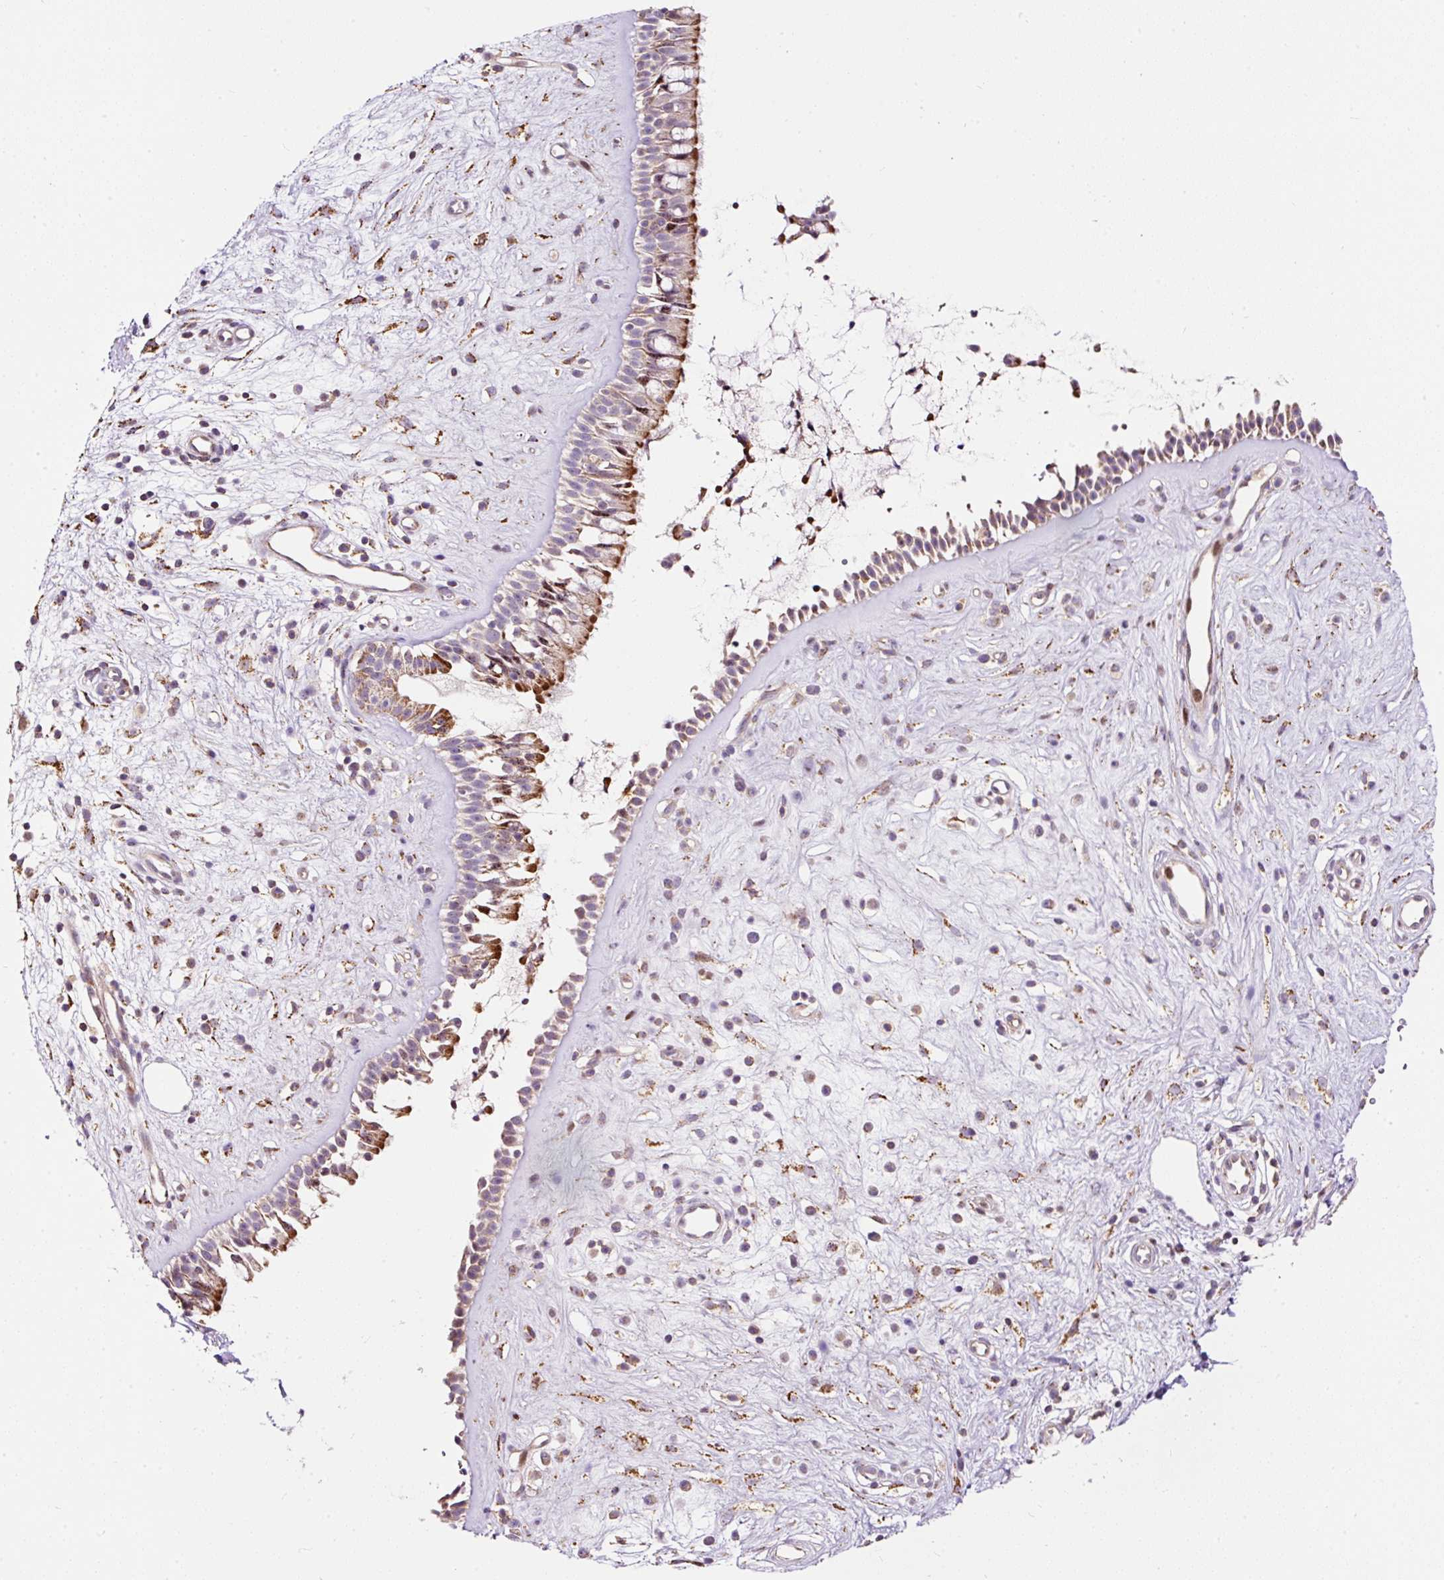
{"staining": {"intensity": "moderate", "quantity": "25%-75%", "location": "cytoplasmic/membranous"}, "tissue": "nasopharynx", "cell_type": "Respiratory epithelial cells", "image_type": "normal", "snomed": [{"axis": "morphology", "description": "Normal tissue, NOS"}, {"axis": "topography", "description": "Nasopharynx"}], "caption": "Respiratory epithelial cells show medium levels of moderate cytoplasmic/membranous staining in approximately 25%-75% of cells in benign nasopharynx.", "gene": "BOLA3", "patient": {"sex": "male", "age": 32}}